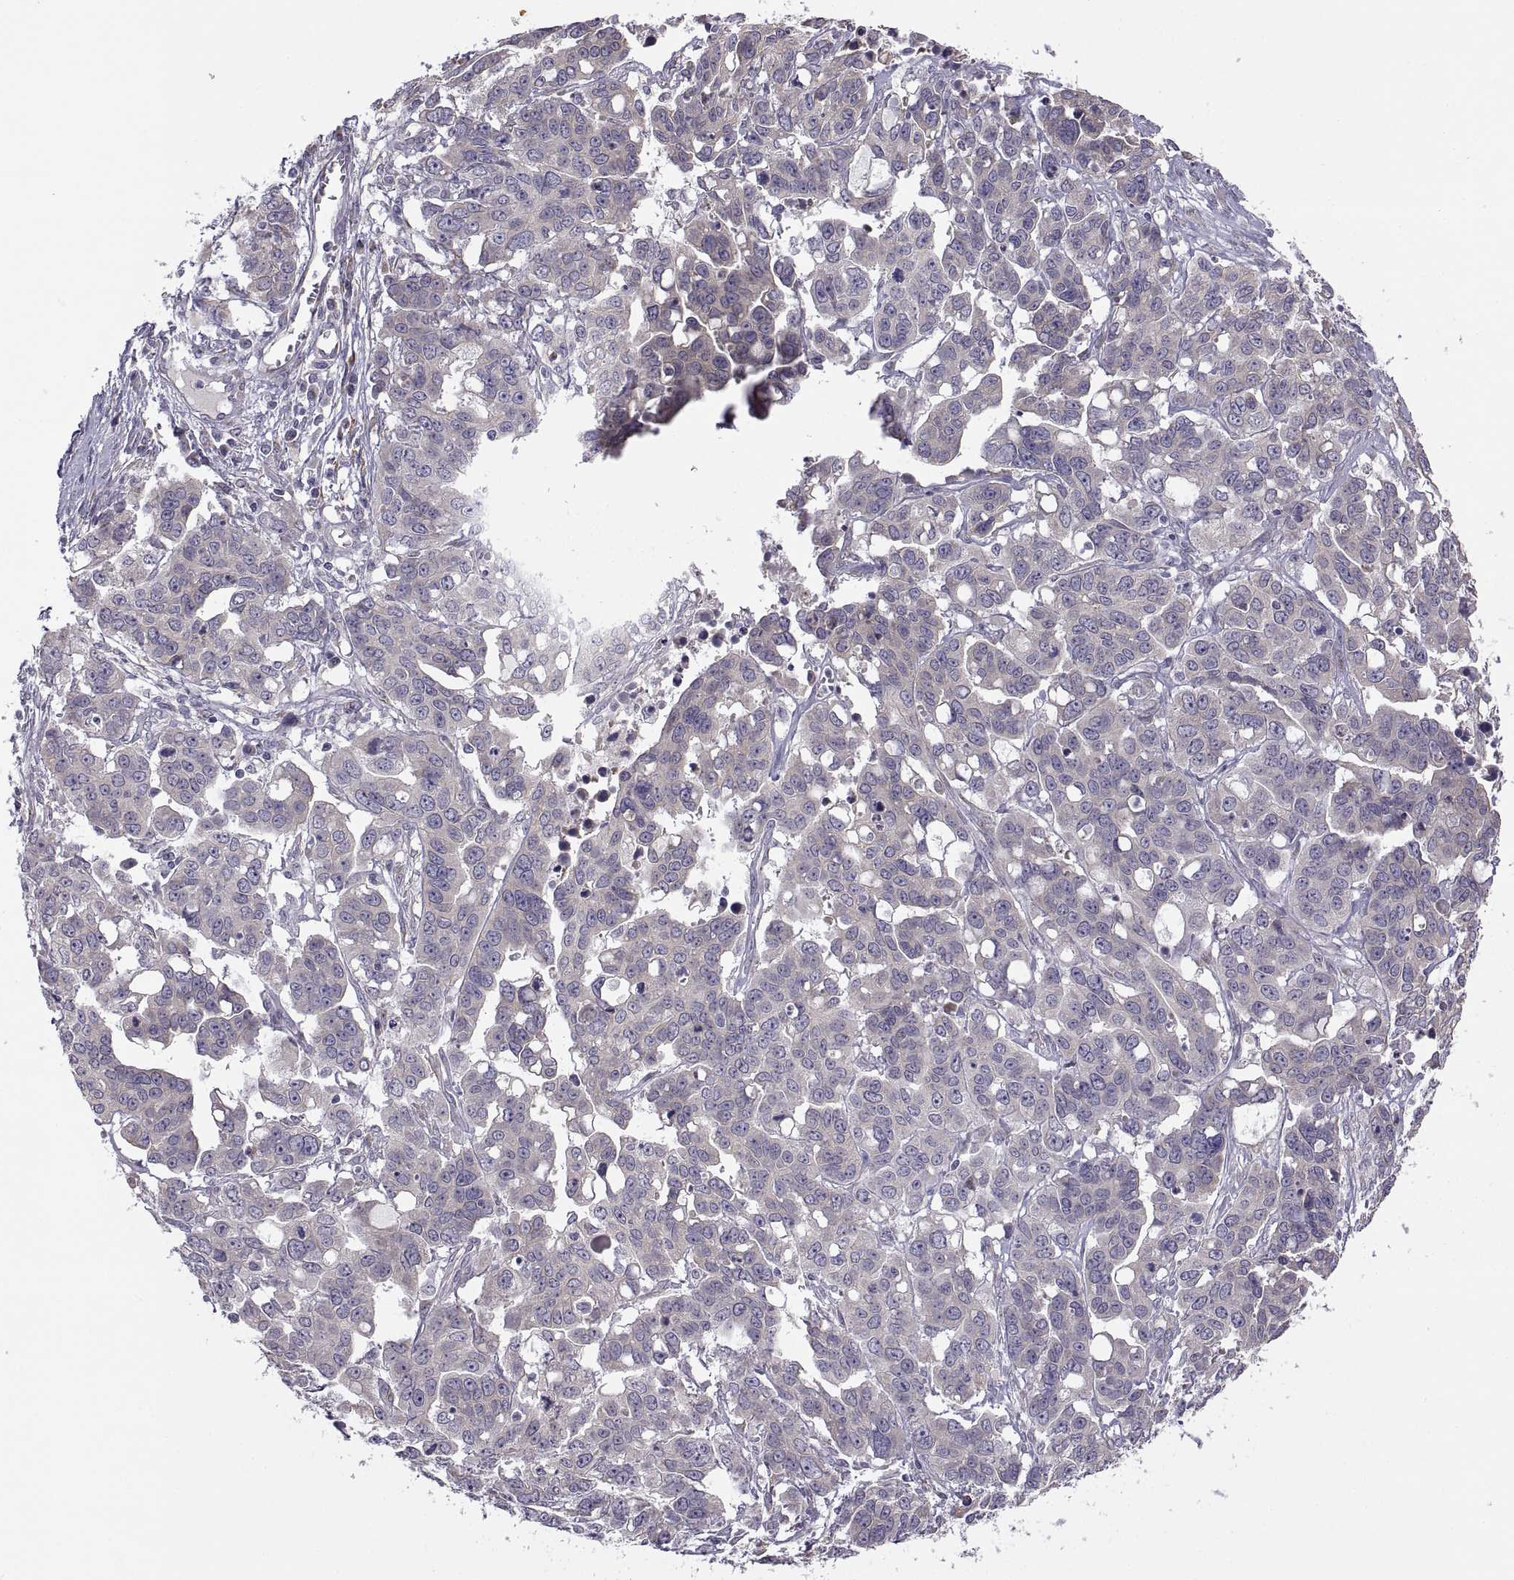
{"staining": {"intensity": "weak", "quantity": "25%-75%", "location": "cytoplasmic/membranous"}, "tissue": "ovarian cancer", "cell_type": "Tumor cells", "image_type": "cancer", "snomed": [{"axis": "morphology", "description": "Carcinoma, endometroid"}, {"axis": "topography", "description": "Ovary"}], "caption": "Ovarian cancer tissue shows weak cytoplasmic/membranous expression in about 25%-75% of tumor cells, visualized by immunohistochemistry.", "gene": "ACSBG2", "patient": {"sex": "female", "age": 78}}